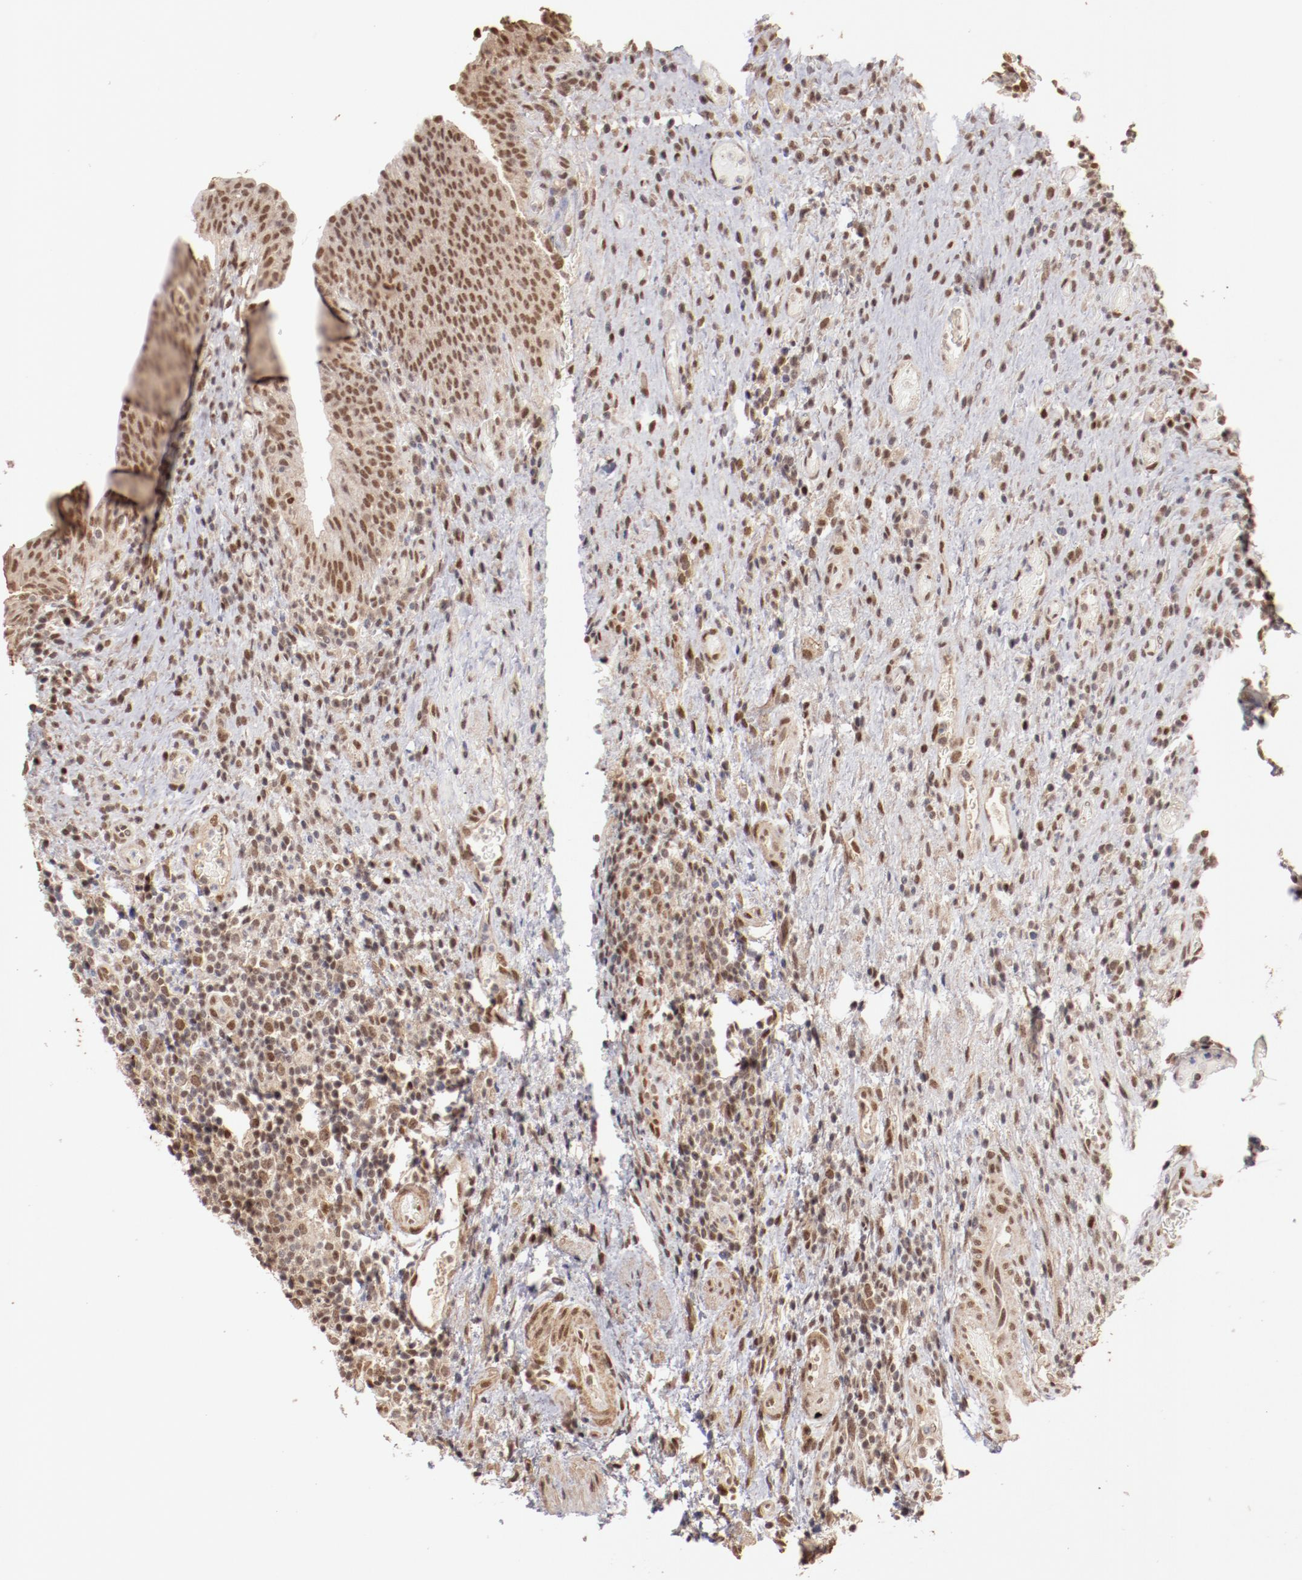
{"staining": {"intensity": "moderate", "quantity": ">75%", "location": "cytoplasmic/membranous,nuclear"}, "tissue": "urinary bladder", "cell_type": "Urothelial cells", "image_type": "normal", "snomed": [{"axis": "morphology", "description": "Normal tissue, NOS"}, {"axis": "morphology", "description": "Urothelial carcinoma, High grade"}, {"axis": "topography", "description": "Urinary bladder"}], "caption": "Immunohistochemistry image of benign human urinary bladder stained for a protein (brown), which exhibits medium levels of moderate cytoplasmic/membranous,nuclear staining in approximately >75% of urothelial cells.", "gene": "CLOCK", "patient": {"sex": "male", "age": 51}}